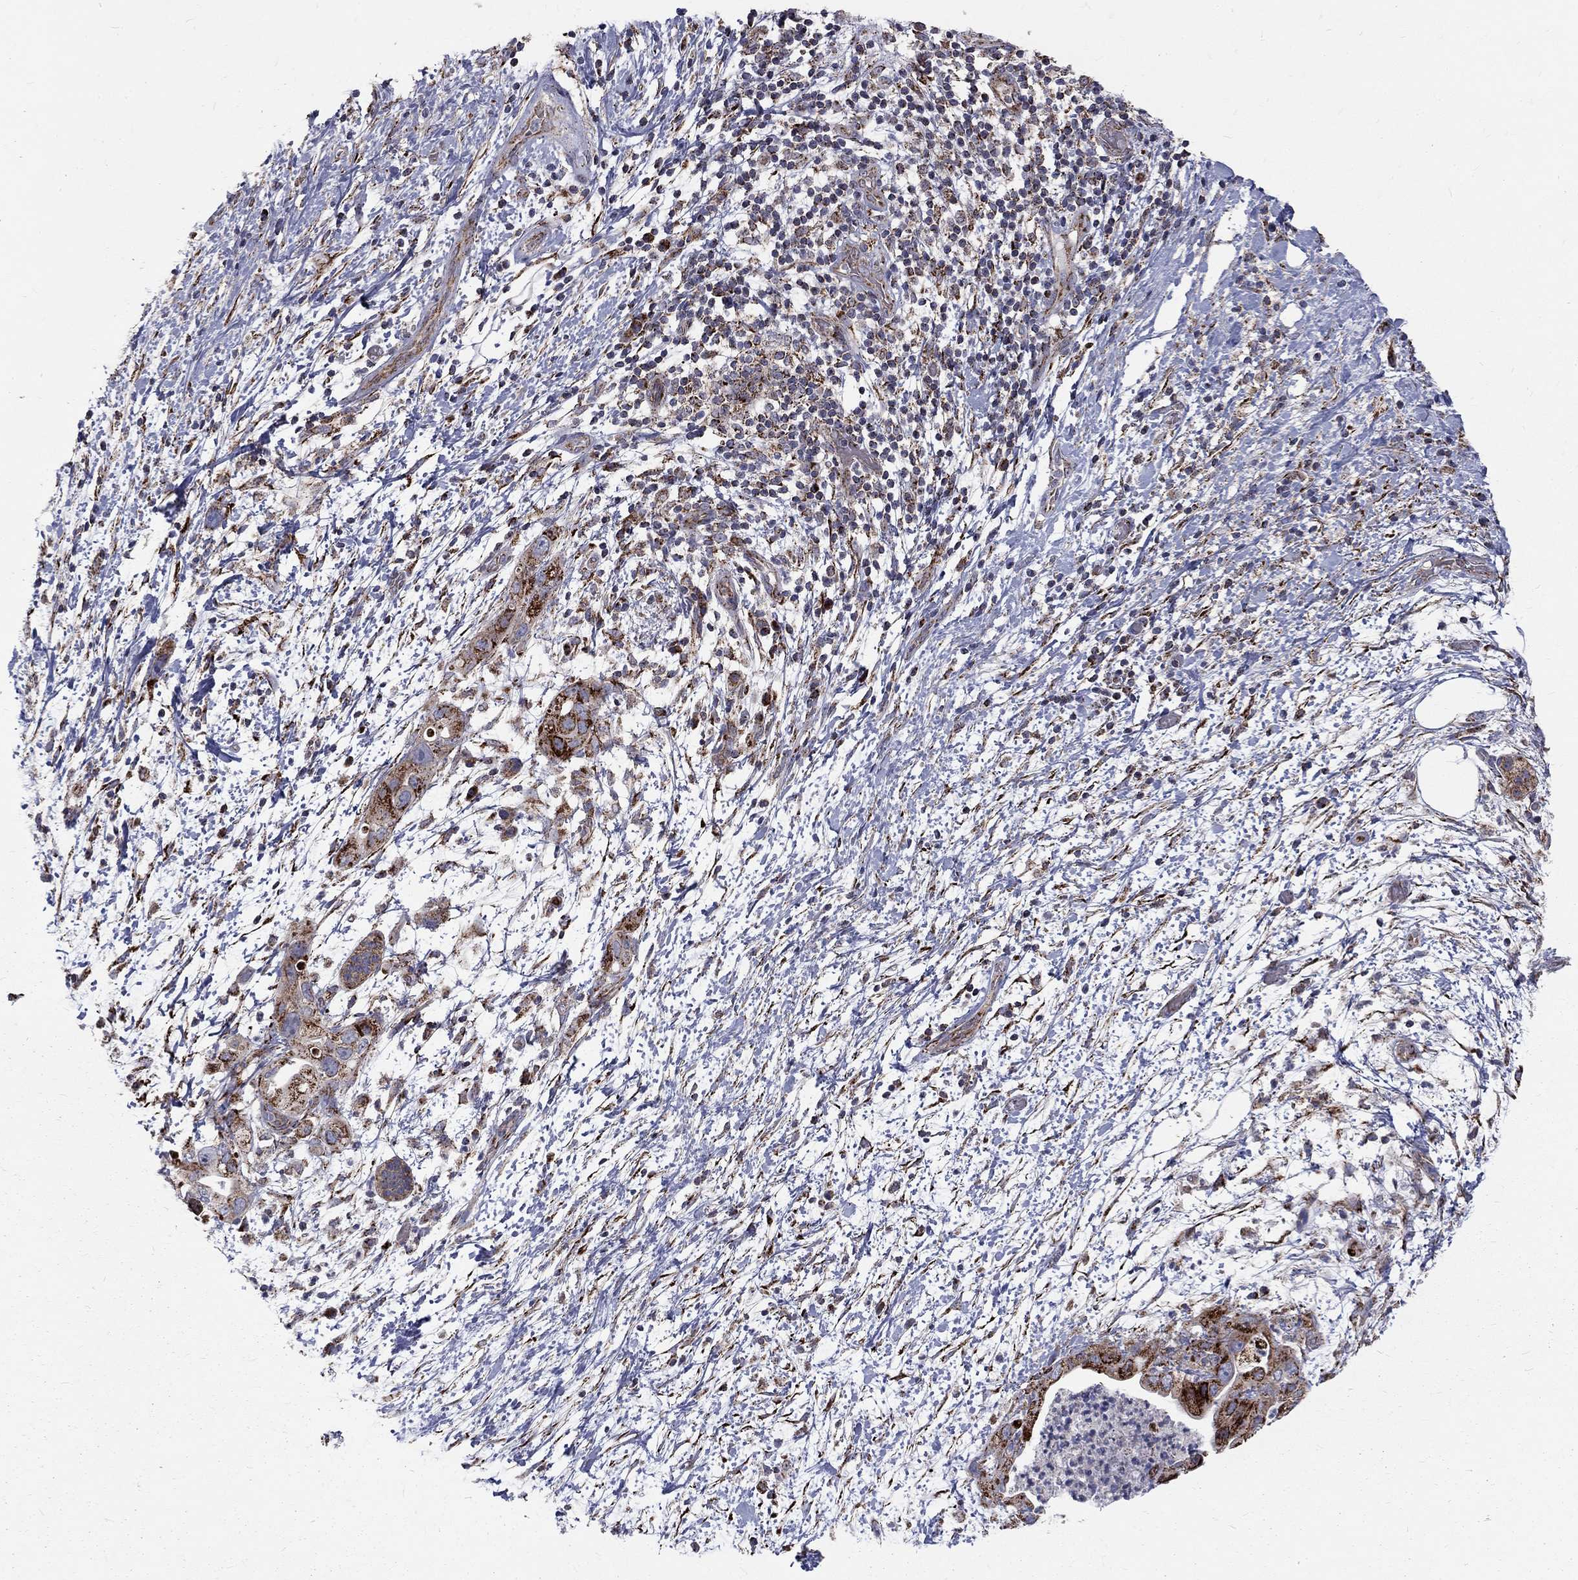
{"staining": {"intensity": "strong", "quantity": "25%-75%", "location": "cytoplasmic/membranous"}, "tissue": "pancreatic cancer", "cell_type": "Tumor cells", "image_type": "cancer", "snomed": [{"axis": "morphology", "description": "Adenocarcinoma, NOS"}, {"axis": "topography", "description": "Pancreas"}], "caption": "IHC (DAB (3,3'-diaminobenzidine)) staining of adenocarcinoma (pancreatic) shows strong cytoplasmic/membranous protein expression in approximately 25%-75% of tumor cells.", "gene": "ALDH1B1", "patient": {"sex": "female", "age": 72}}